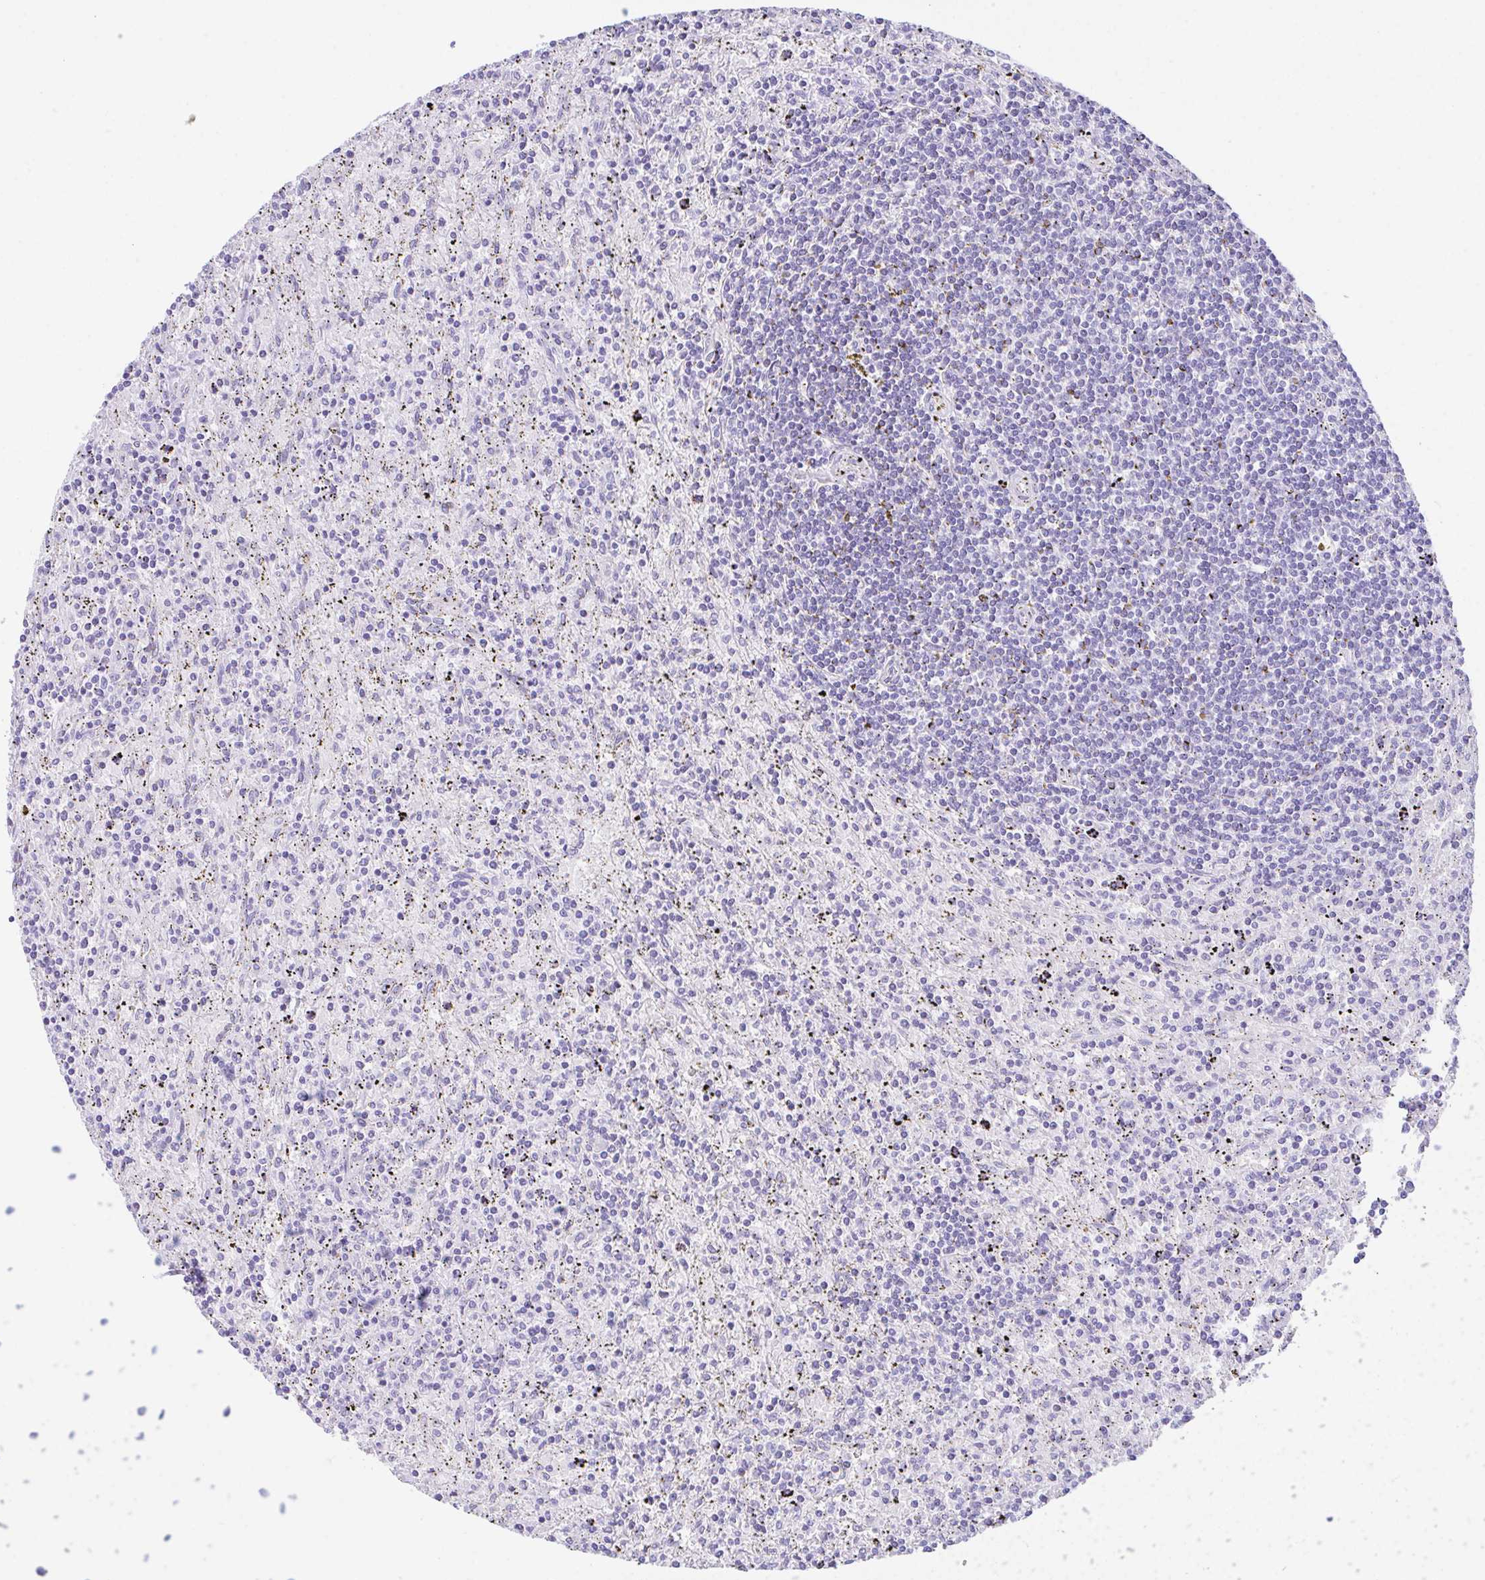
{"staining": {"intensity": "negative", "quantity": "none", "location": "none"}, "tissue": "lymphoma", "cell_type": "Tumor cells", "image_type": "cancer", "snomed": [{"axis": "morphology", "description": "Malignant lymphoma, non-Hodgkin's type, Low grade"}, {"axis": "topography", "description": "Spleen"}], "caption": "Tumor cells show no significant positivity in lymphoma. (Stains: DAB IHC with hematoxylin counter stain, Microscopy: brightfield microscopy at high magnification).", "gene": "NDUFAF8", "patient": {"sex": "male", "age": 76}}